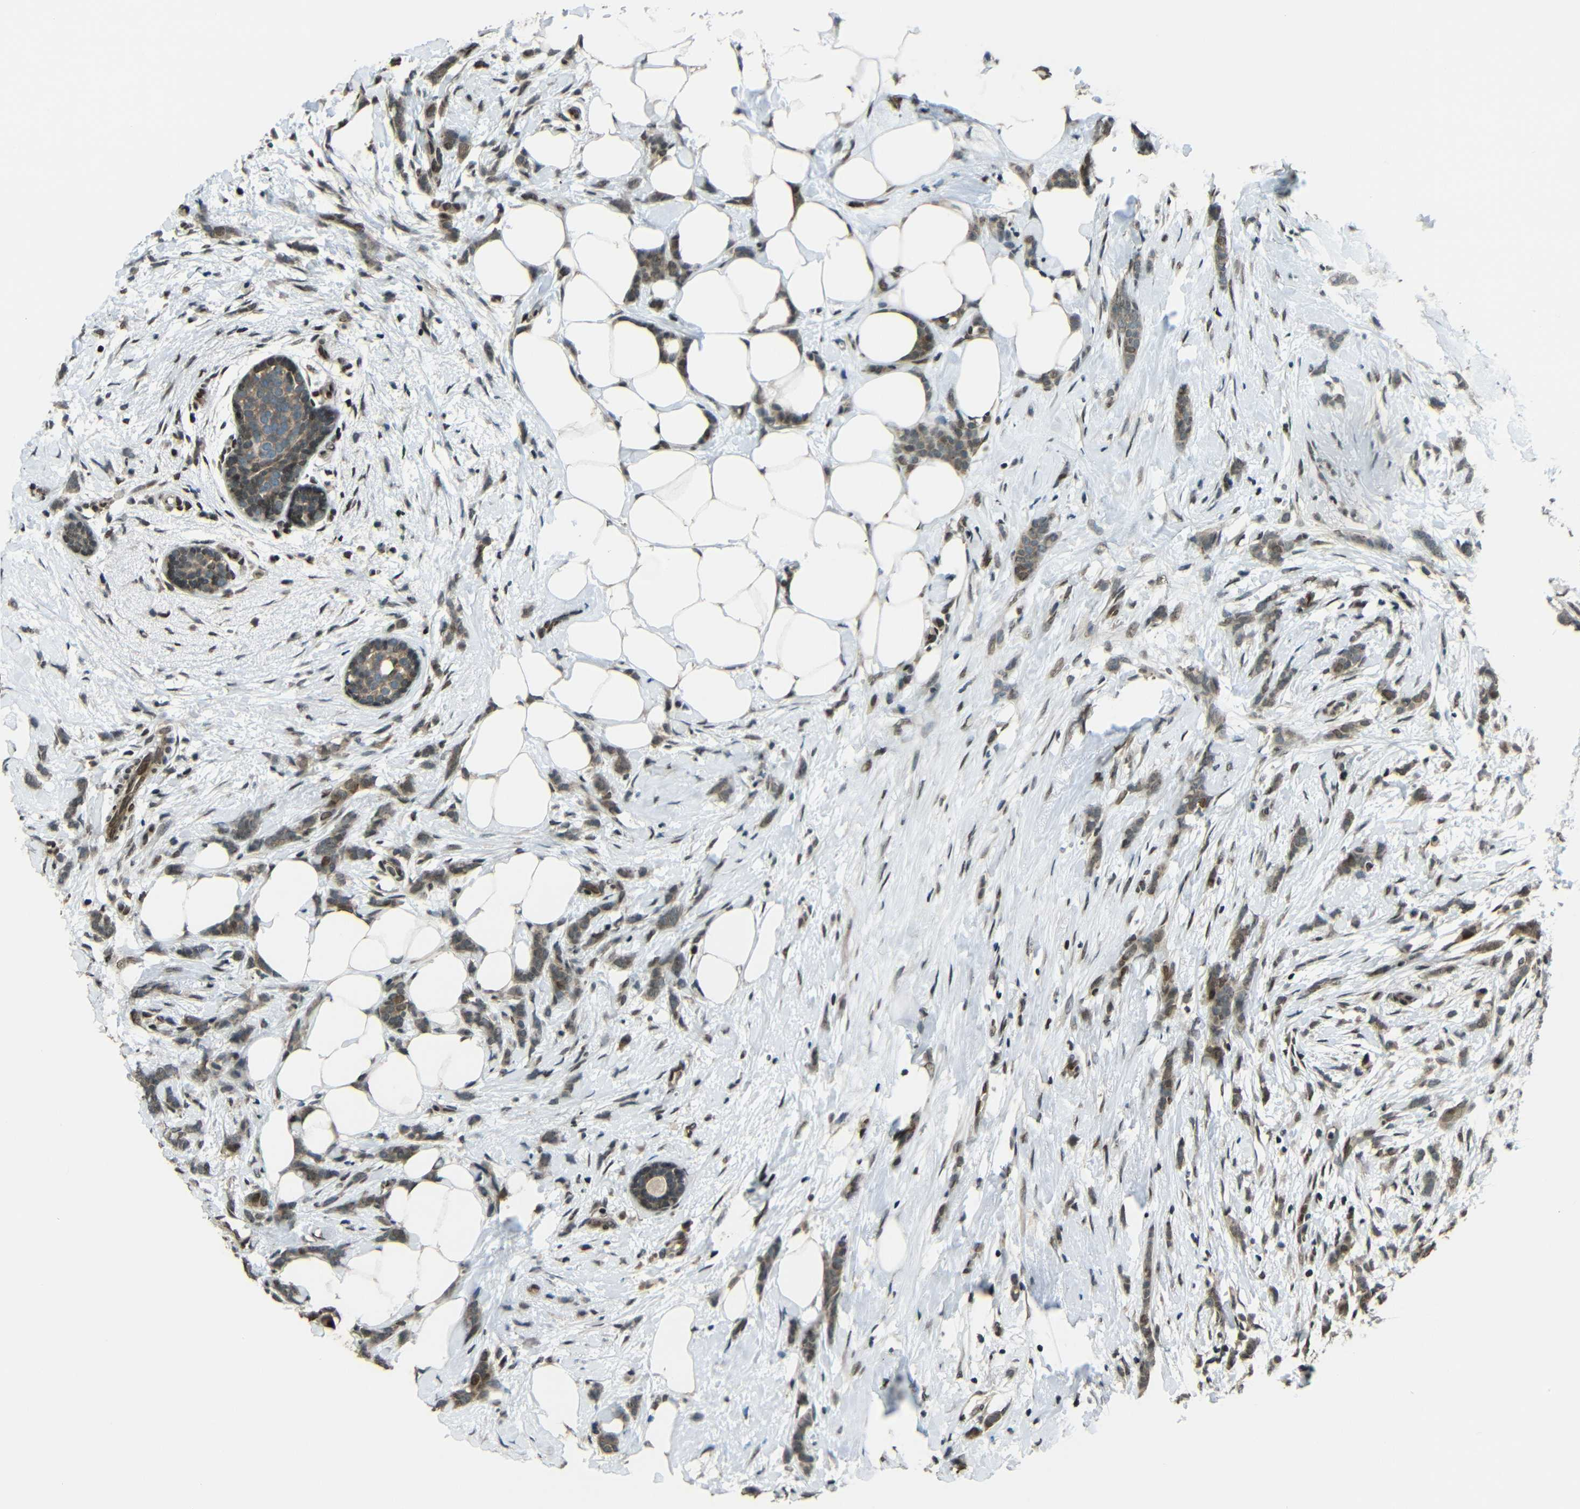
{"staining": {"intensity": "weak", "quantity": ">75%", "location": "cytoplasmic/membranous"}, "tissue": "breast cancer", "cell_type": "Tumor cells", "image_type": "cancer", "snomed": [{"axis": "morphology", "description": "Lobular carcinoma, in situ"}, {"axis": "morphology", "description": "Lobular carcinoma"}, {"axis": "topography", "description": "Breast"}], "caption": "This is an image of immunohistochemistry staining of lobular carcinoma in situ (breast), which shows weak positivity in the cytoplasmic/membranous of tumor cells.", "gene": "PSIP1", "patient": {"sex": "female", "age": 41}}